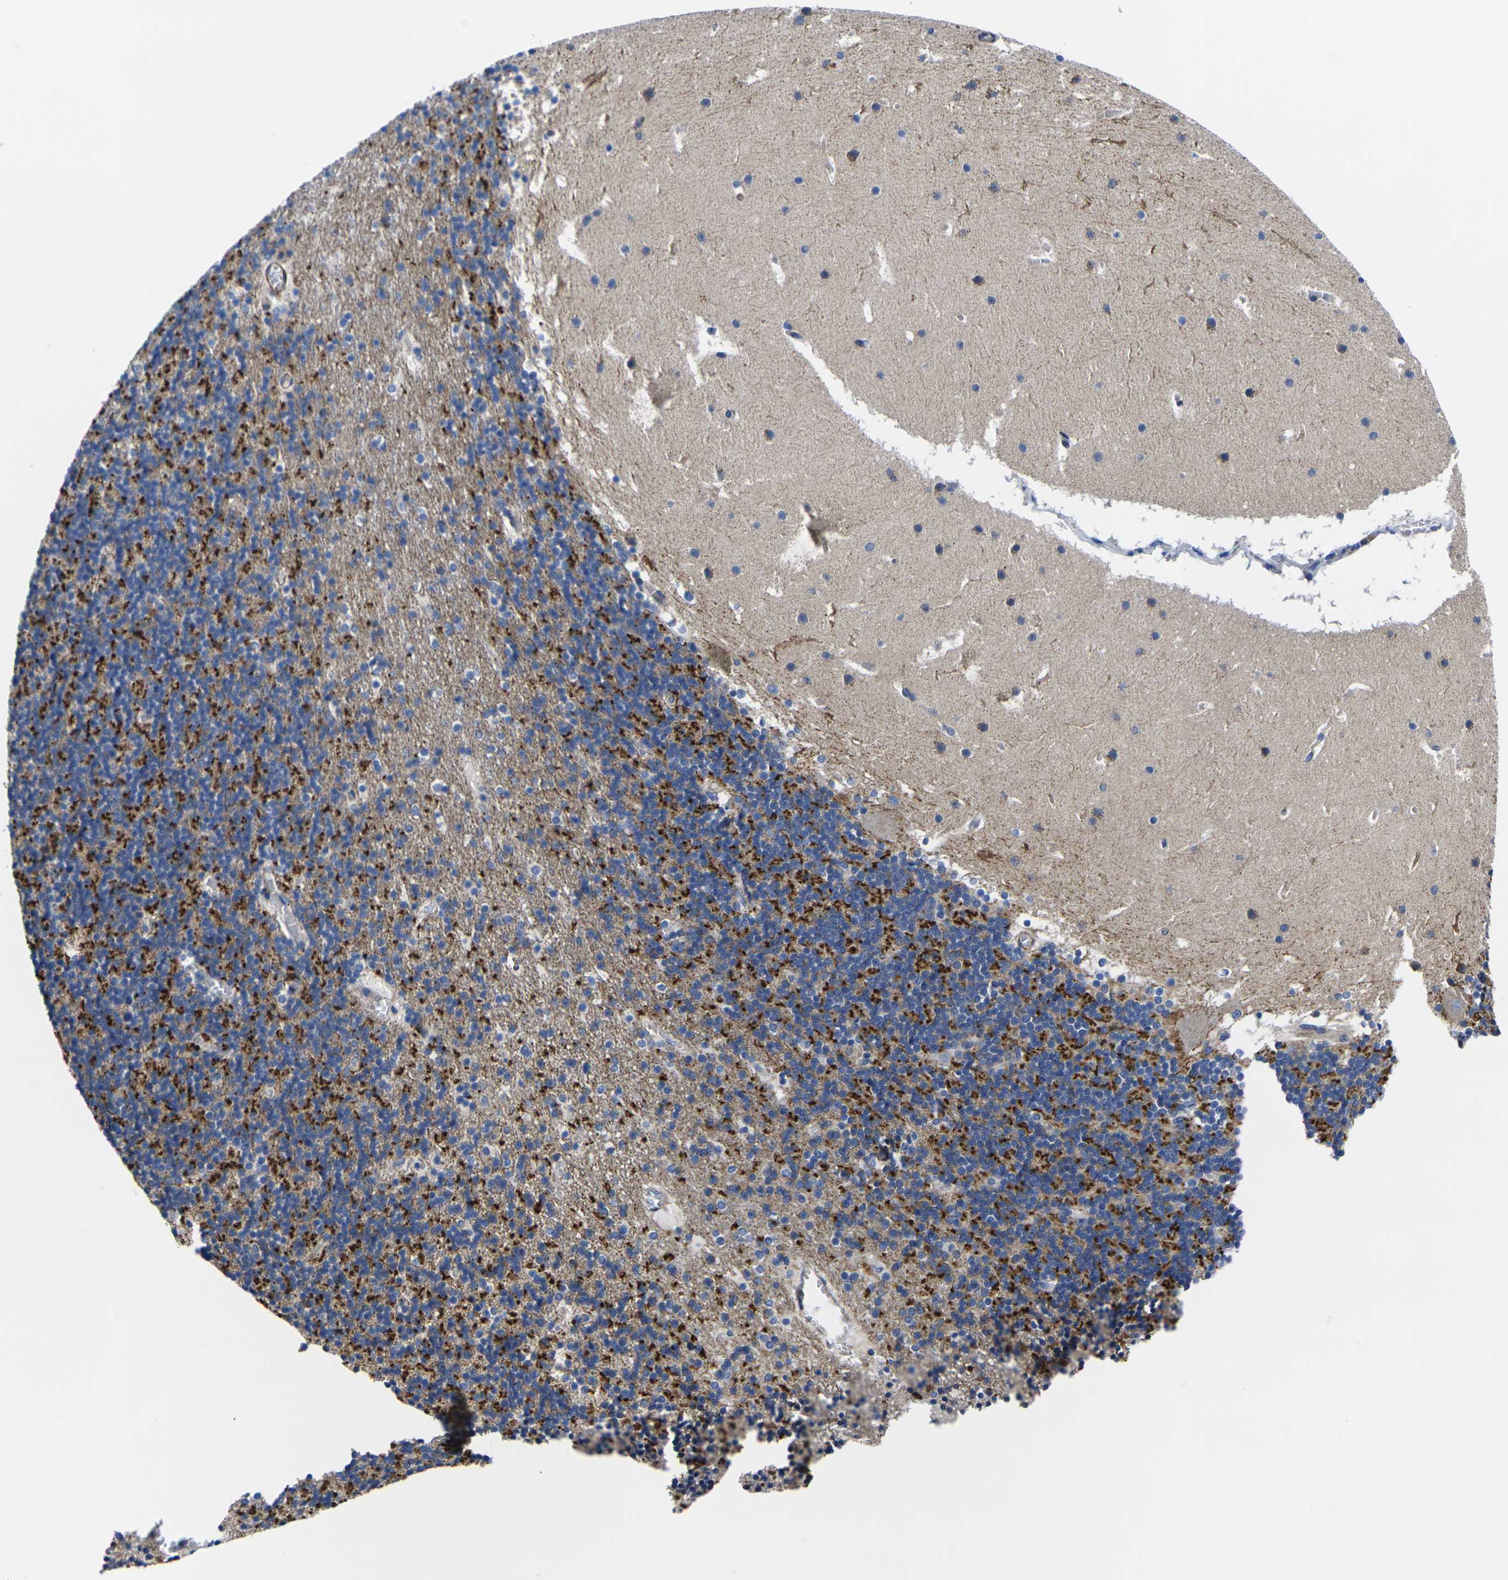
{"staining": {"intensity": "strong", "quantity": "25%-75%", "location": "cytoplasmic/membranous"}, "tissue": "cerebellum", "cell_type": "Cells in granular layer", "image_type": "normal", "snomed": [{"axis": "morphology", "description": "Normal tissue, NOS"}, {"axis": "topography", "description": "Cerebellum"}], "caption": "Benign cerebellum was stained to show a protein in brown. There is high levels of strong cytoplasmic/membranous positivity in about 25%-75% of cells in granular layer. Immunohistochemistry (ihc) stains the protein in brown and the nuclei are stained blue.", "gene": "GPR4", "patient": {"sex": "male", "age": 45}}